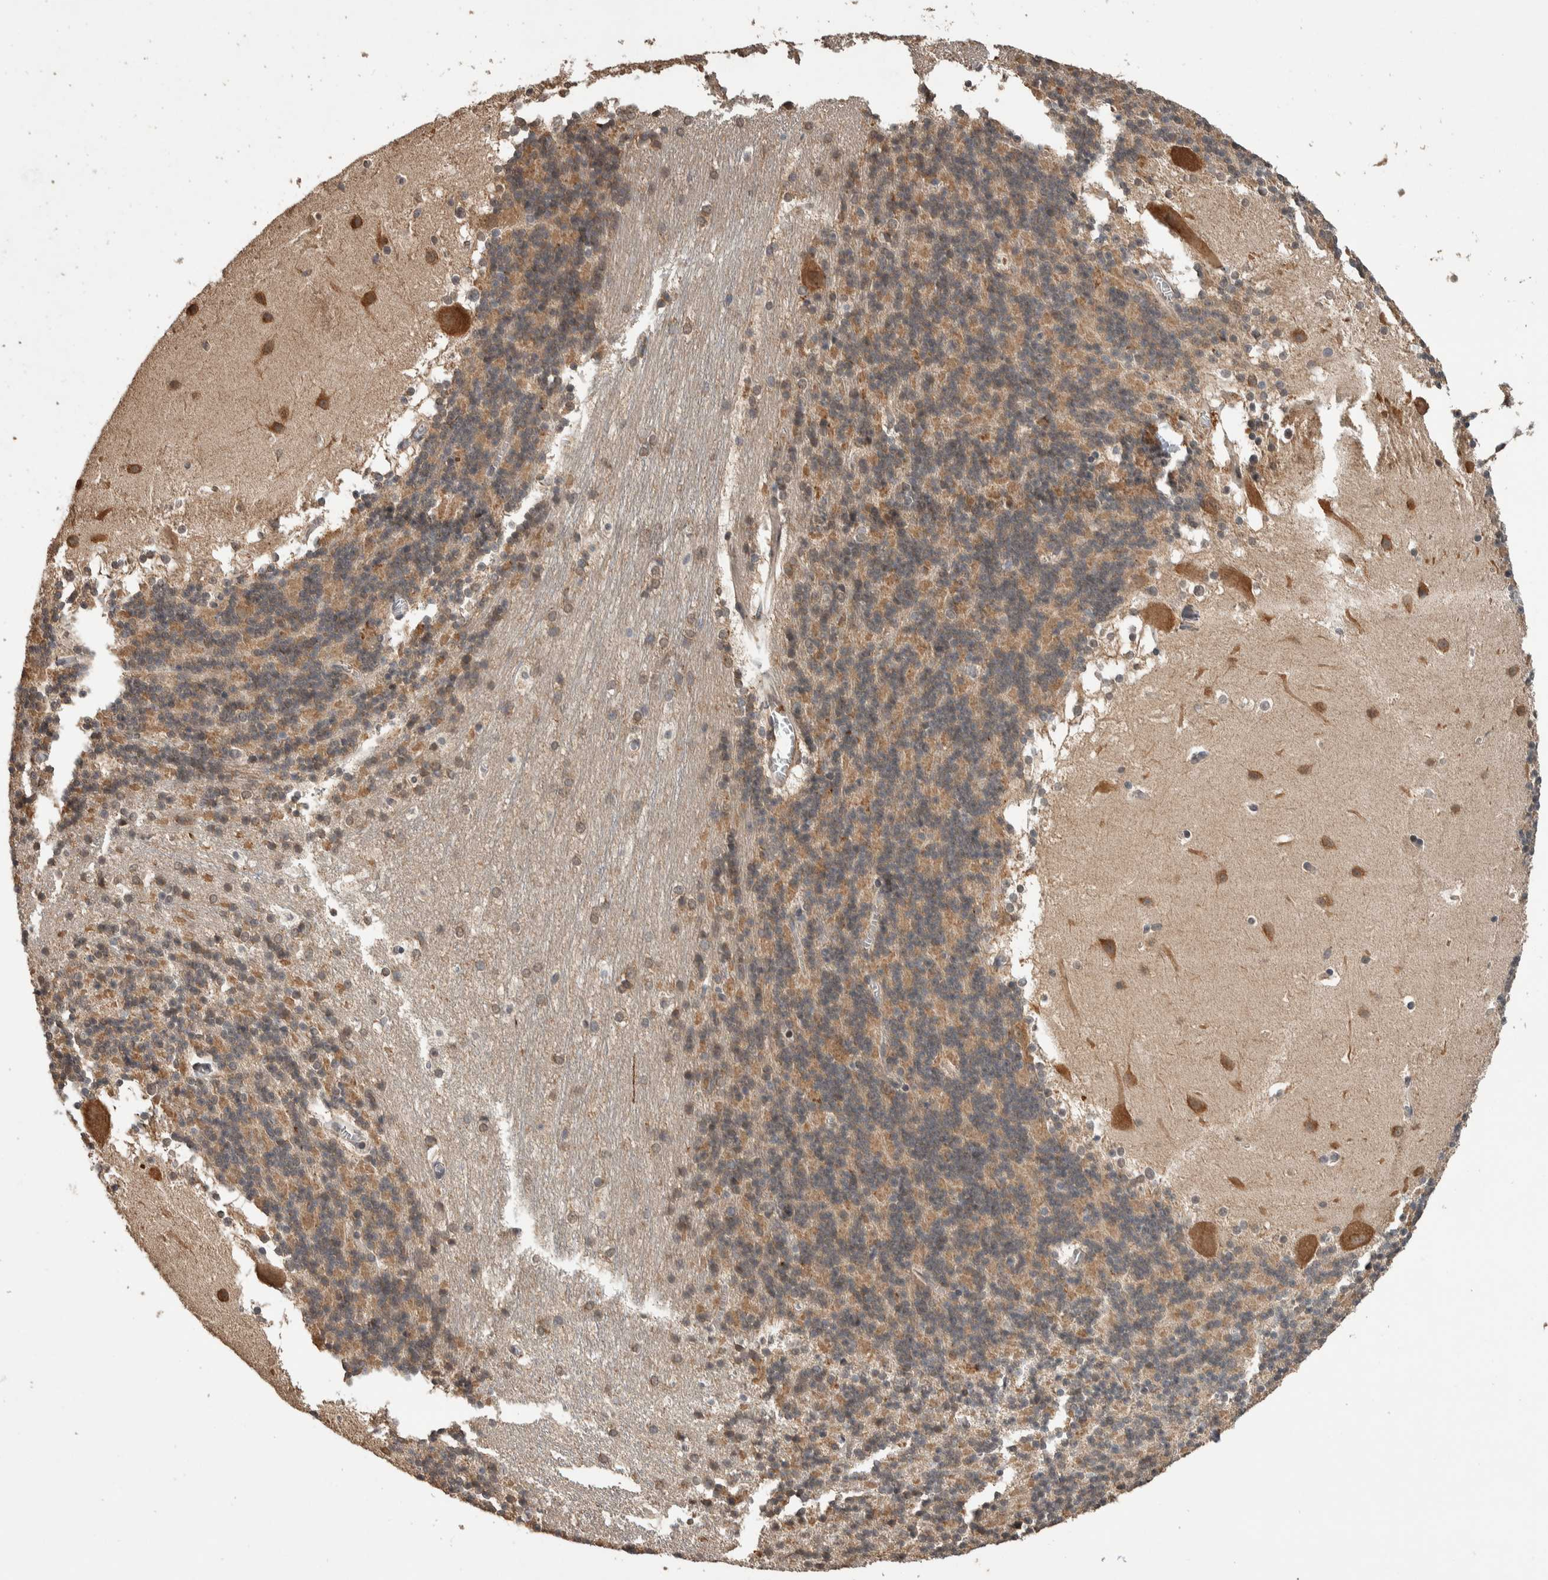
{"staining": {"intensity": "moderate", "quantity": ">75%", "location": "cytoplasmic/membranous"}, "tissue": "cerebellum", "cell_type": "Cells in granular layer", "image_type": "normal", "snomed": [{"axis": "morphology", "description": "Normal tissue, NOS"}, {"axis": "topography", "description": "Cerebellum"}], "caption": "An image showing moderate cytoplasmic/membranous positivity in about >75% of cells in granular layer in normal cerebellum, as visualized by brown immunohistochemical staining.", "gene": "DVL2", "patient": {"sex": "female", "age": 19}}